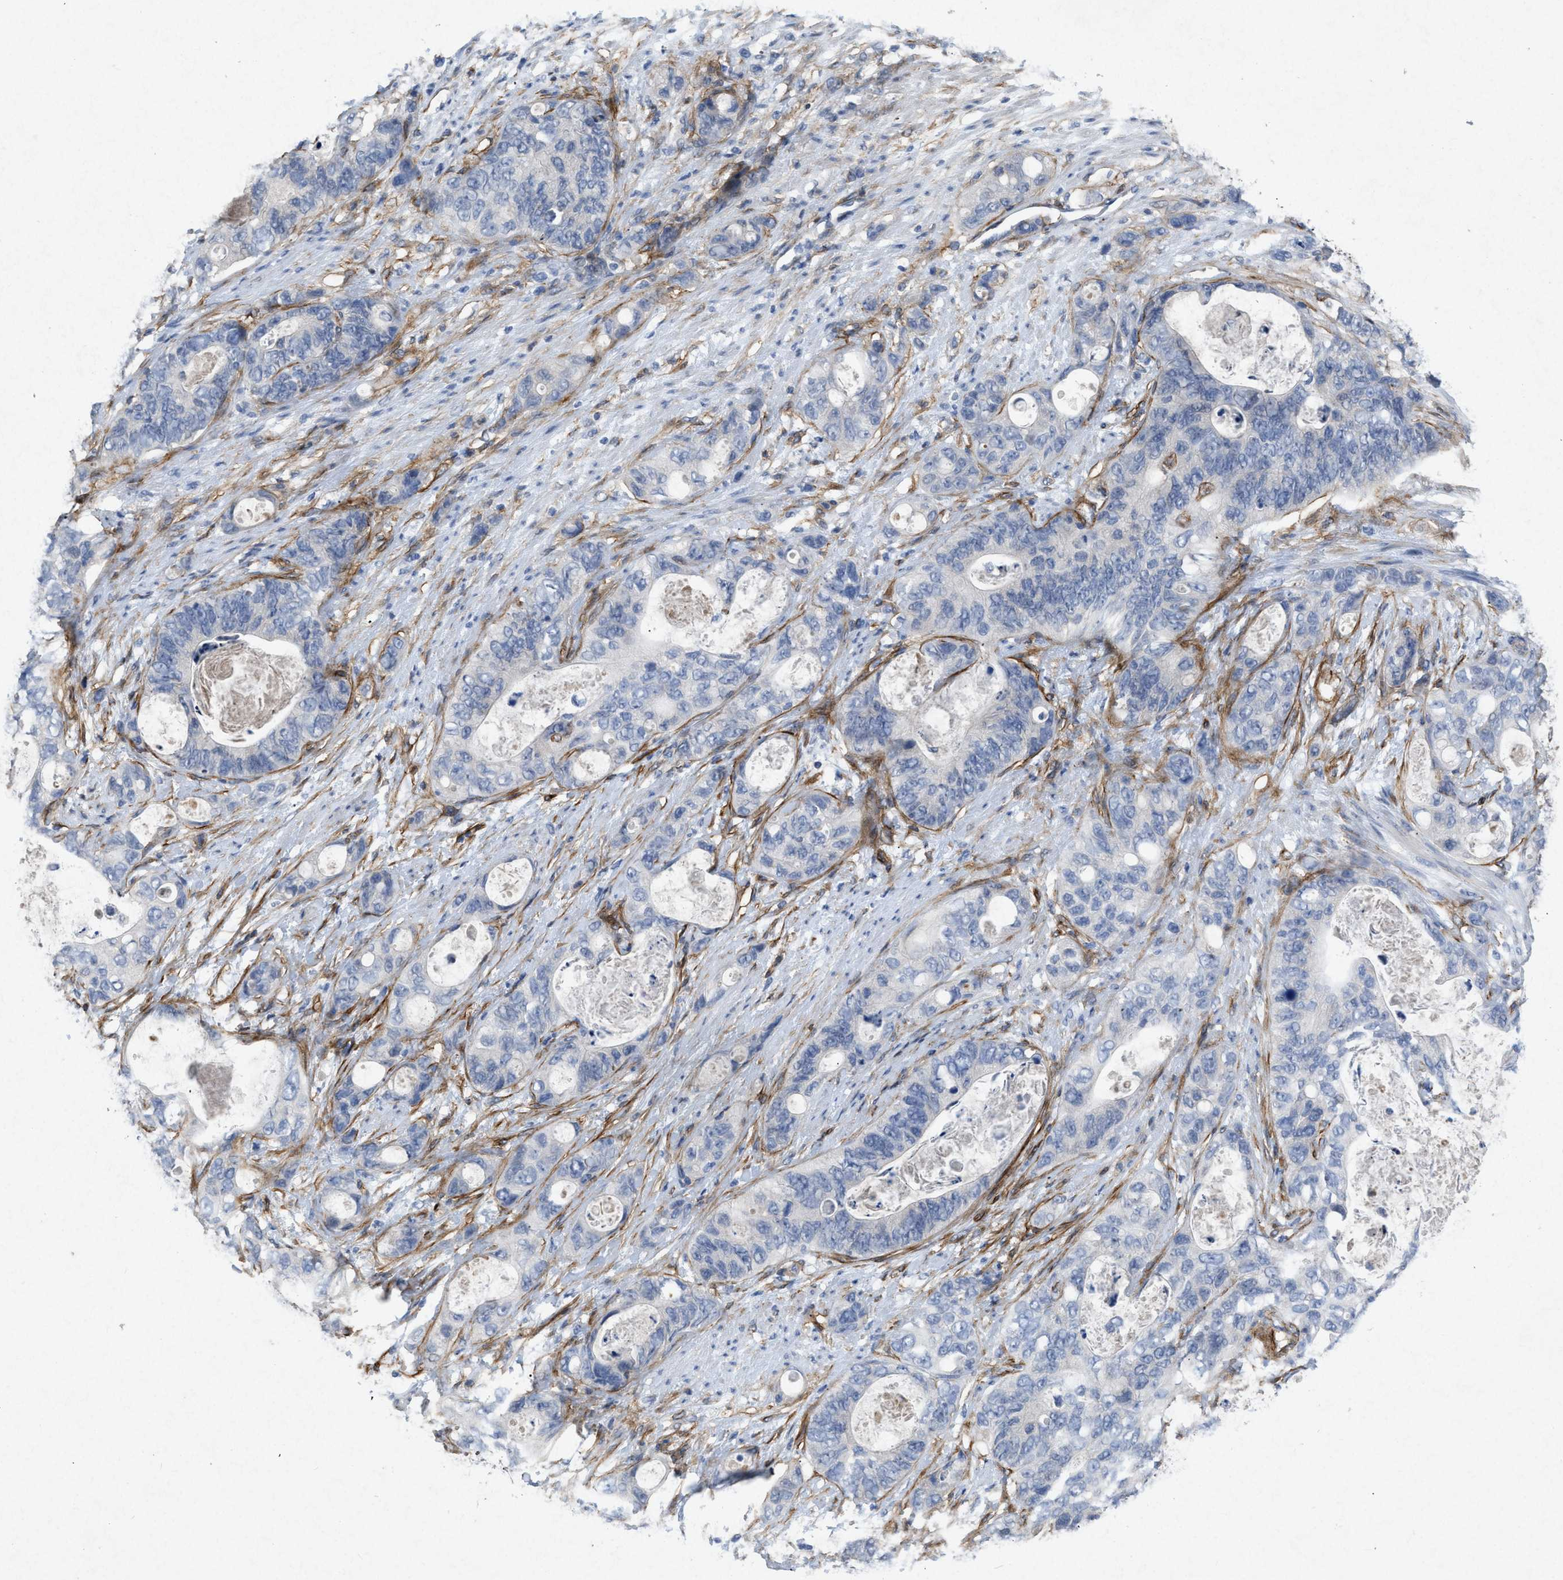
{"staining": {"intensity": "negative", "quantity": "none", "location": "none"}, "tissue": "stomach cancer", "cell_type": "Tumor cells", "image_type": "cancer", "snomed": [{"axis": "morphology", "description": "Normal tissue, NOS"}, {"axis": "morphology", "description": "Adenocarcinoma, NOS"}, {"axis": "topography", "description": "Stomach"}], "caption": "DAB (3,3'-diaminobenzidine) immunohistochemical staining of human adenocarcinoma (stomach) displays no significant positivity in tumor cells.", "gene": "PDGFRA", "patient": {"sex": "female", "age": 89}}